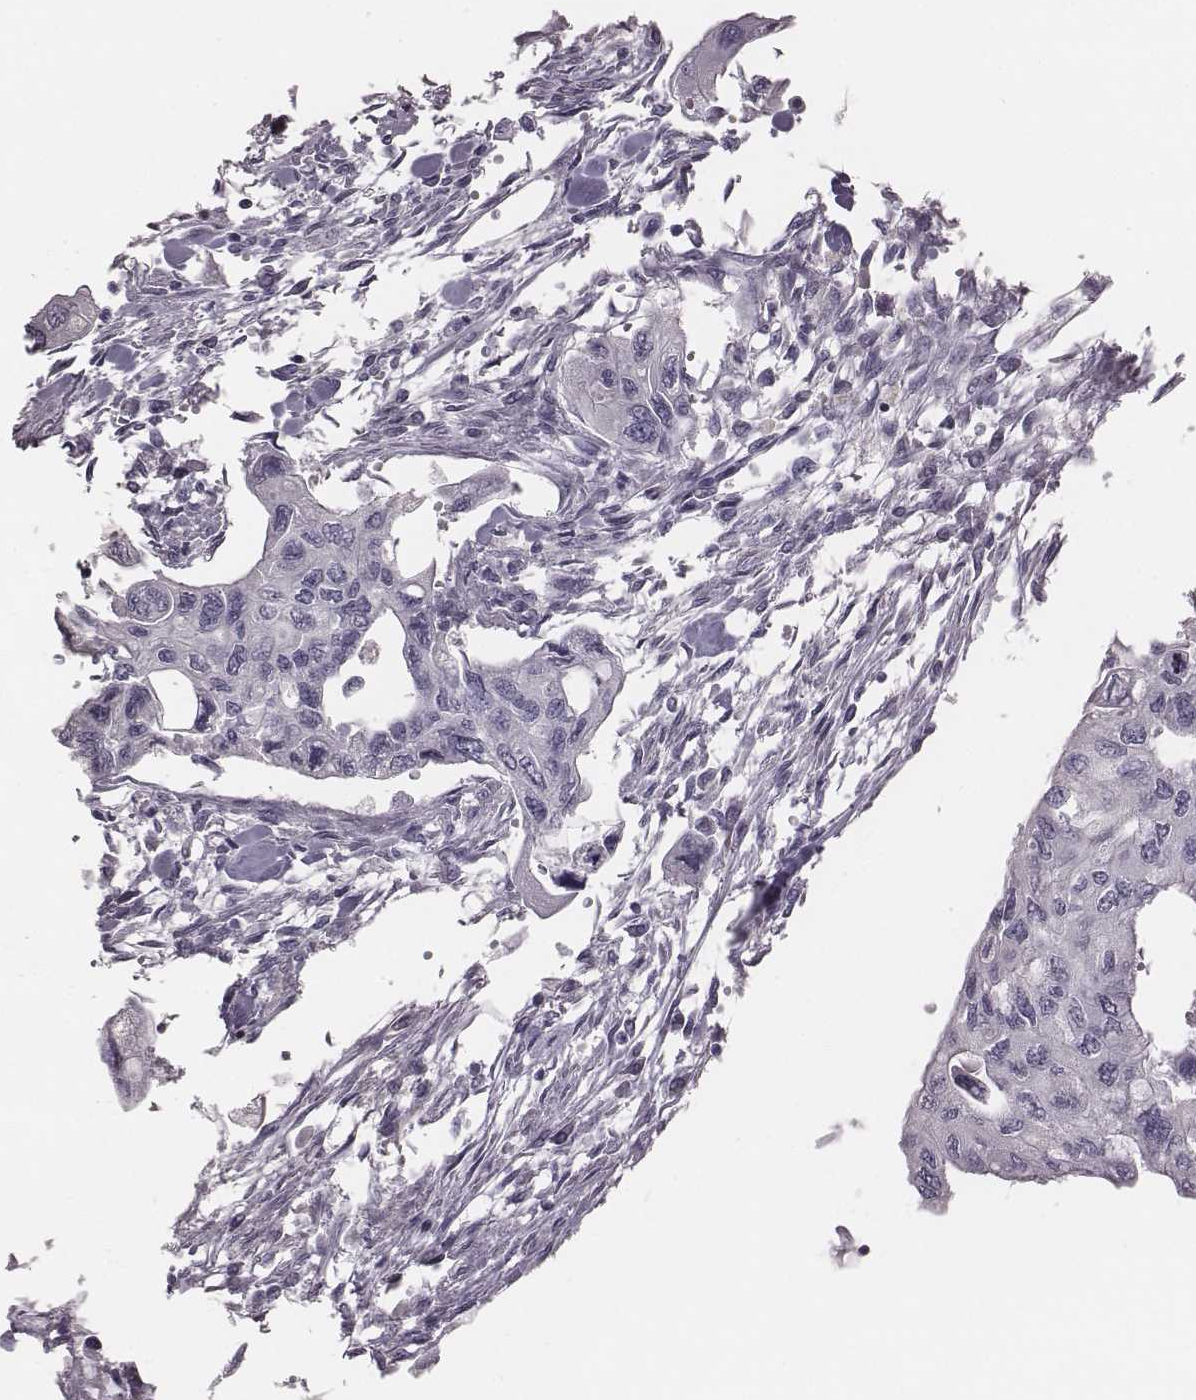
{"staining": {"intensity": "negative", "quantity": "none", "location": "none"}, "tissue": "pancreatic cancer", "cell_type": "Tumor cells", "image_type": "cancer", "snomed": [{"axis": "morphology", "description": "Adenocarcinoma, NOS"}, {"axis": "topography", "description": "Pancreas"}], "caption": "A micrograph of human adenocarcinoma (pancreatic) is negative for staining in tumor cells.", "gene": "C6orf58", "patient": {"sex": "female", "age": 76}}